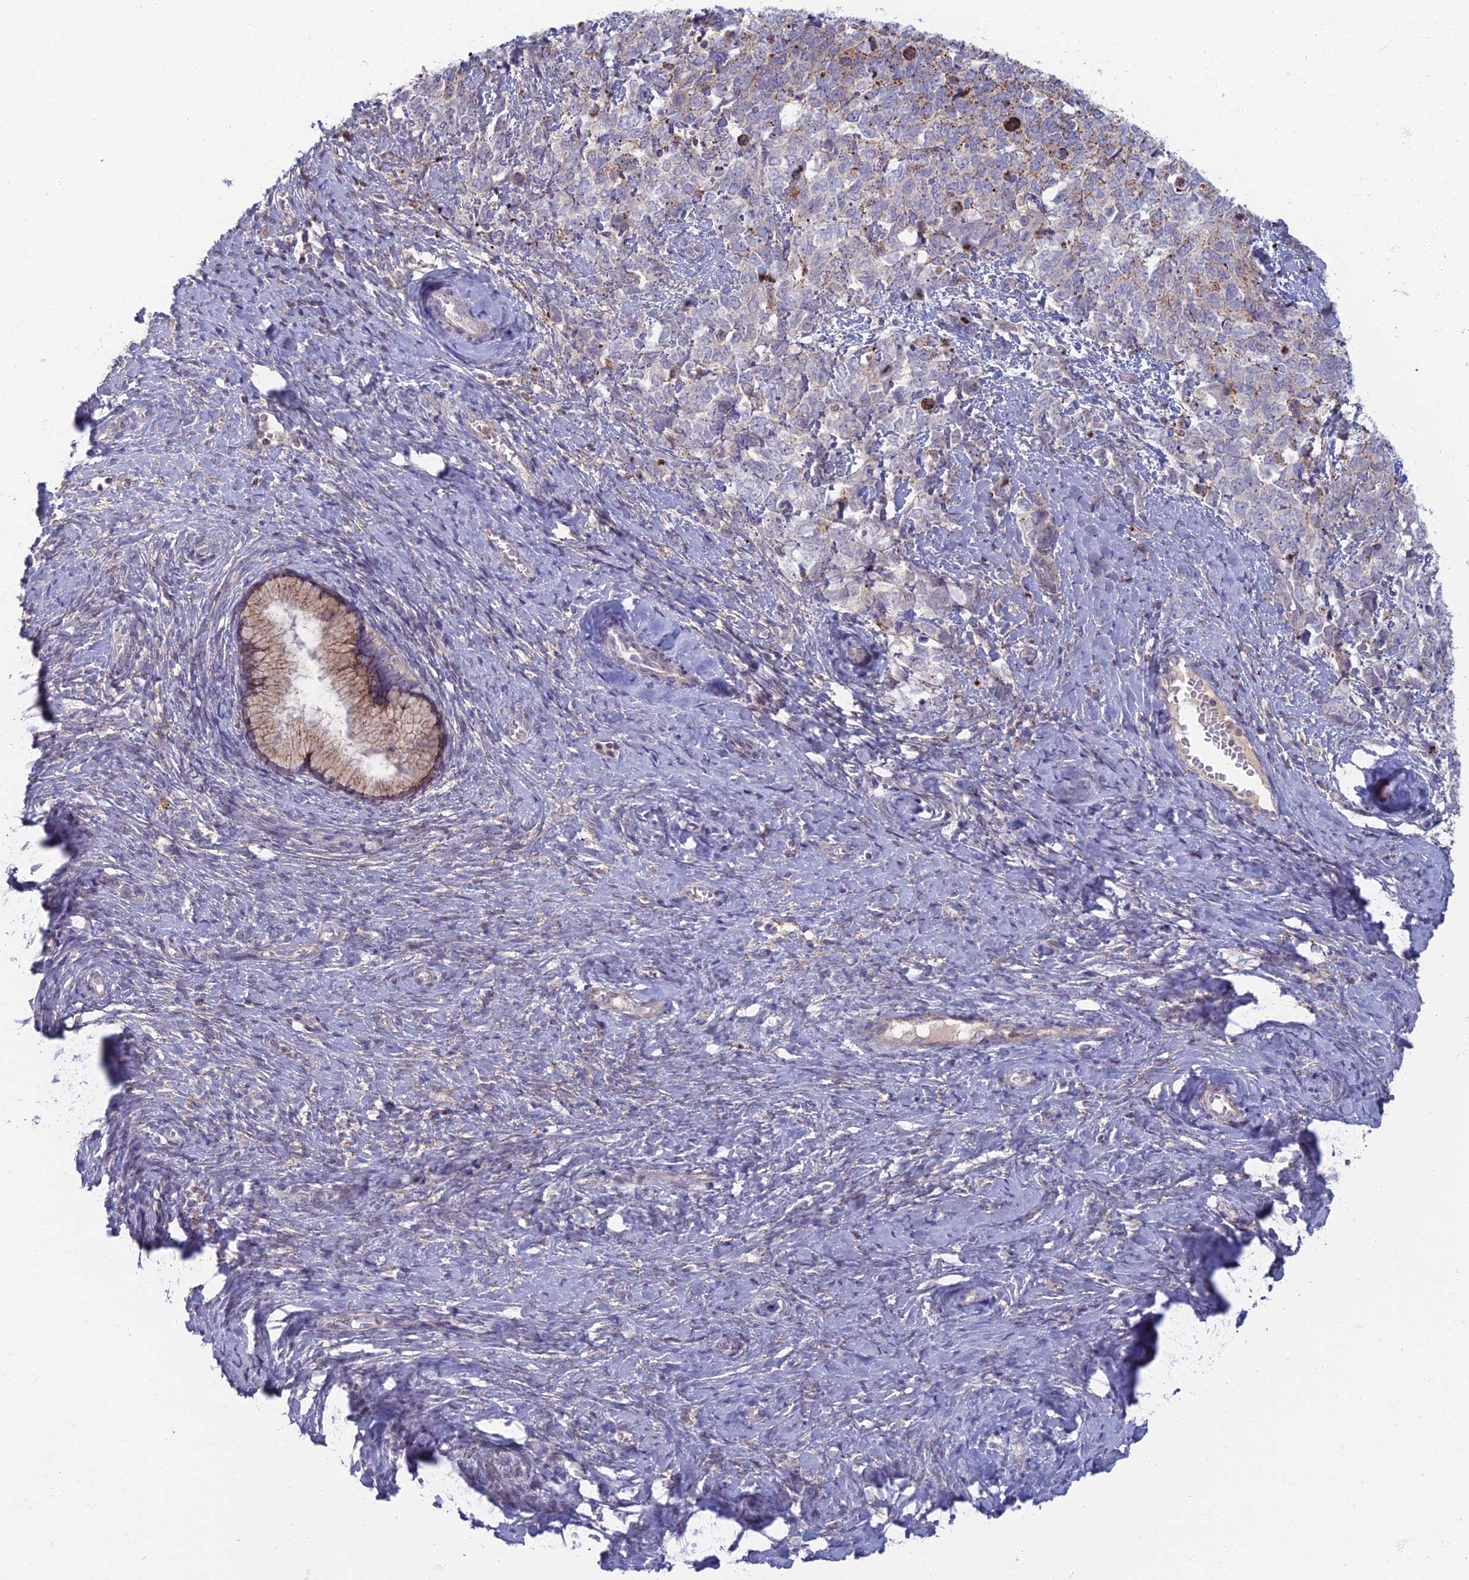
{"staining": {"intensity": "moderate", "quantity": "25%-75%", "location": "cytoplasmic/membranous"}, "tissue": "cervical cancer", "cell_type": "Tumor cells", "image_type": "cancer", "snomed": [{"axis": "morphology", "description": "Squamous cell carcinoma, NOS"}, {"axis": "topography", "description": "Cervix"}], "caption": "Cervical squamous cell carcinoma stained with immunohistochemistry shows moderate cytoplasmic/membranous positivity in about 25%-75% of tumor cells.", "gene": "CHMP4B", "patient": {"sex": "female", "age": 63}}